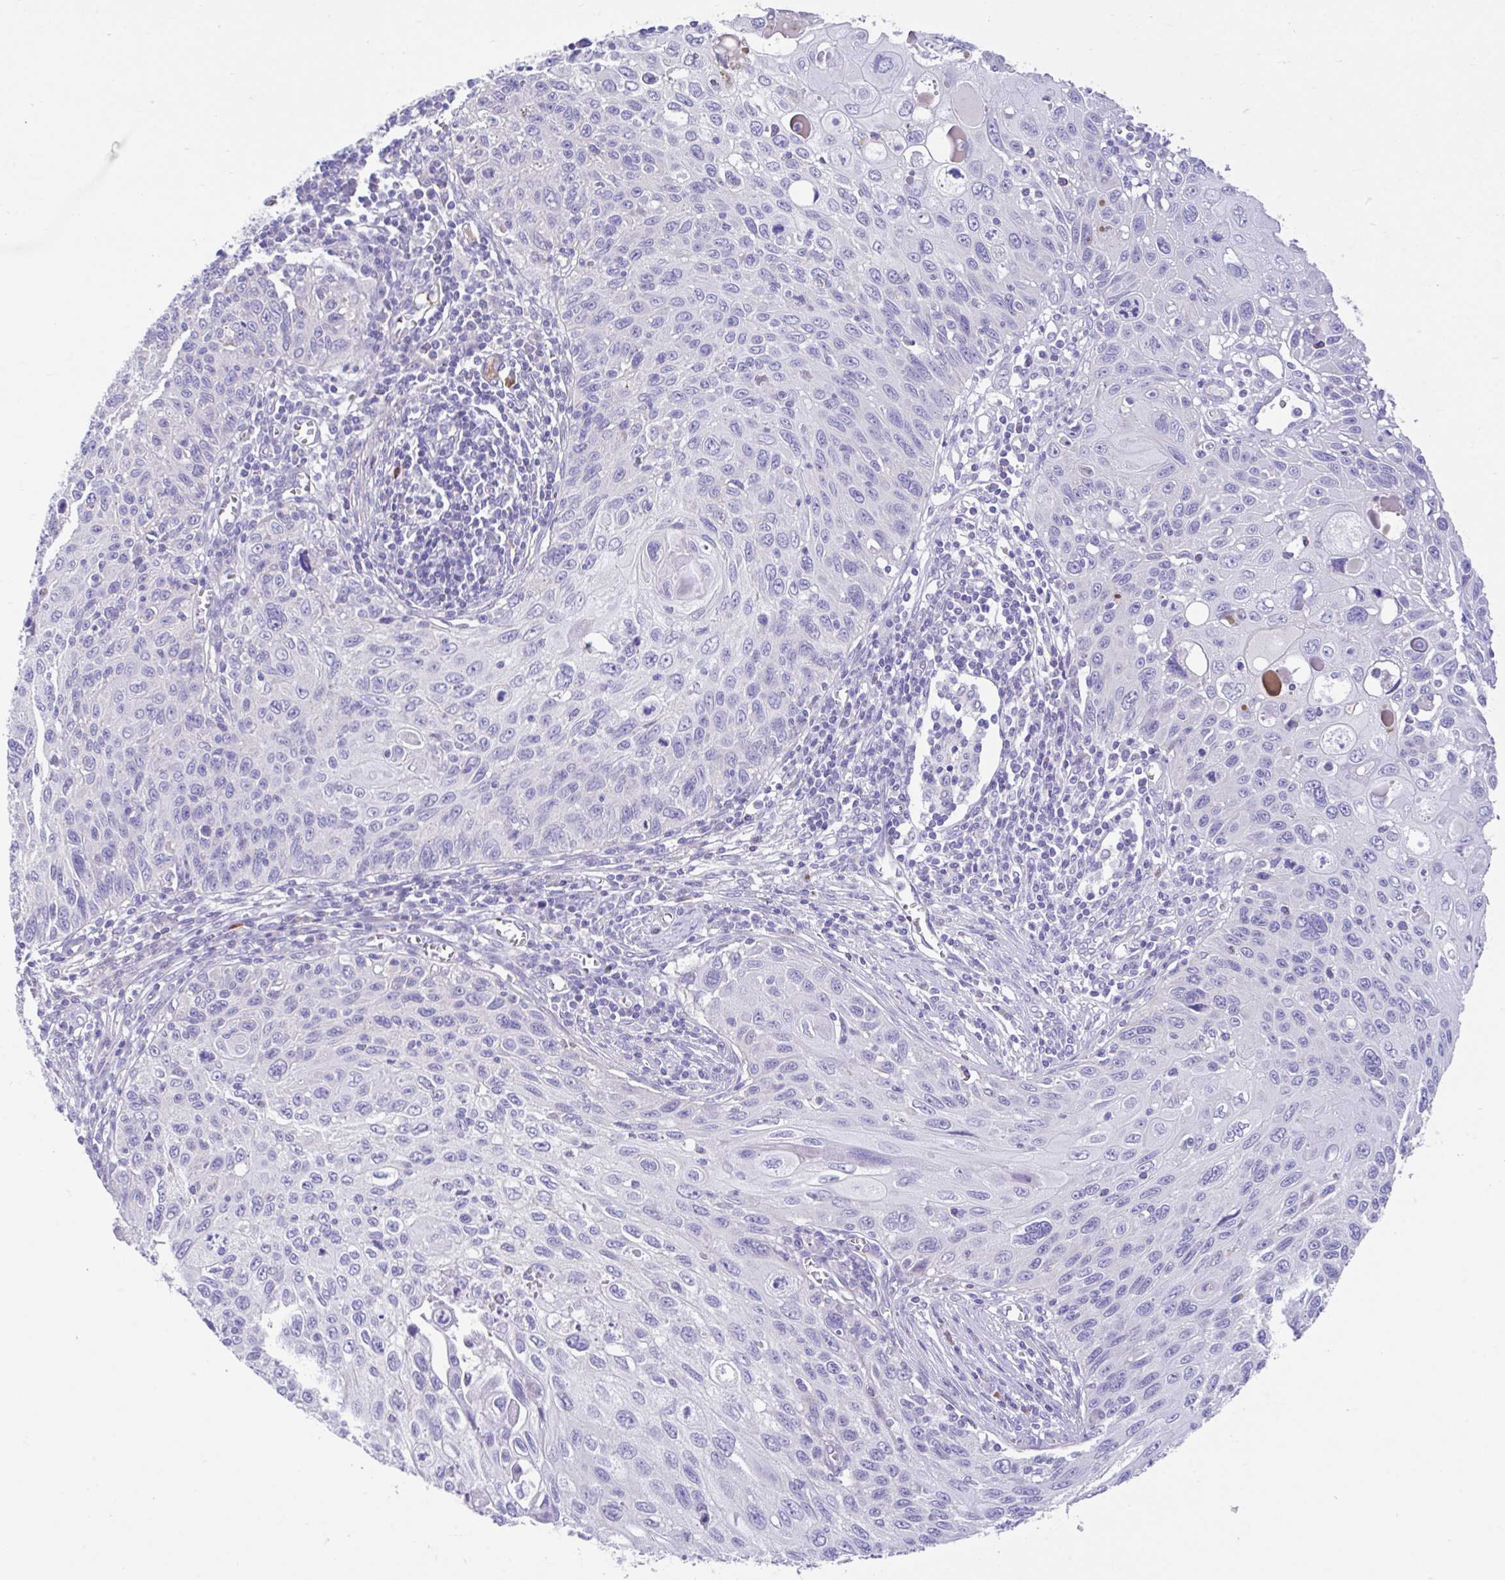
{"staining": {"intensity": "negative", "quantity": "none", "location": "none"}, "tissue": "cervical cancer", "cell_type": "Tumor cells", "image_type": "cancer", "snomed": [{"axis": "morphology", "description": "Squamous cell carcinoma, NOS"}, {"axis": "topography", "description": "Cervix"}], "caption": "This is a photomicrograph of immunohistochemistry staining of cervical cancer, which shows no expression in tumor cells.", "gene": "CCSAP", "patient": {"sex": "female", "age": 70}}